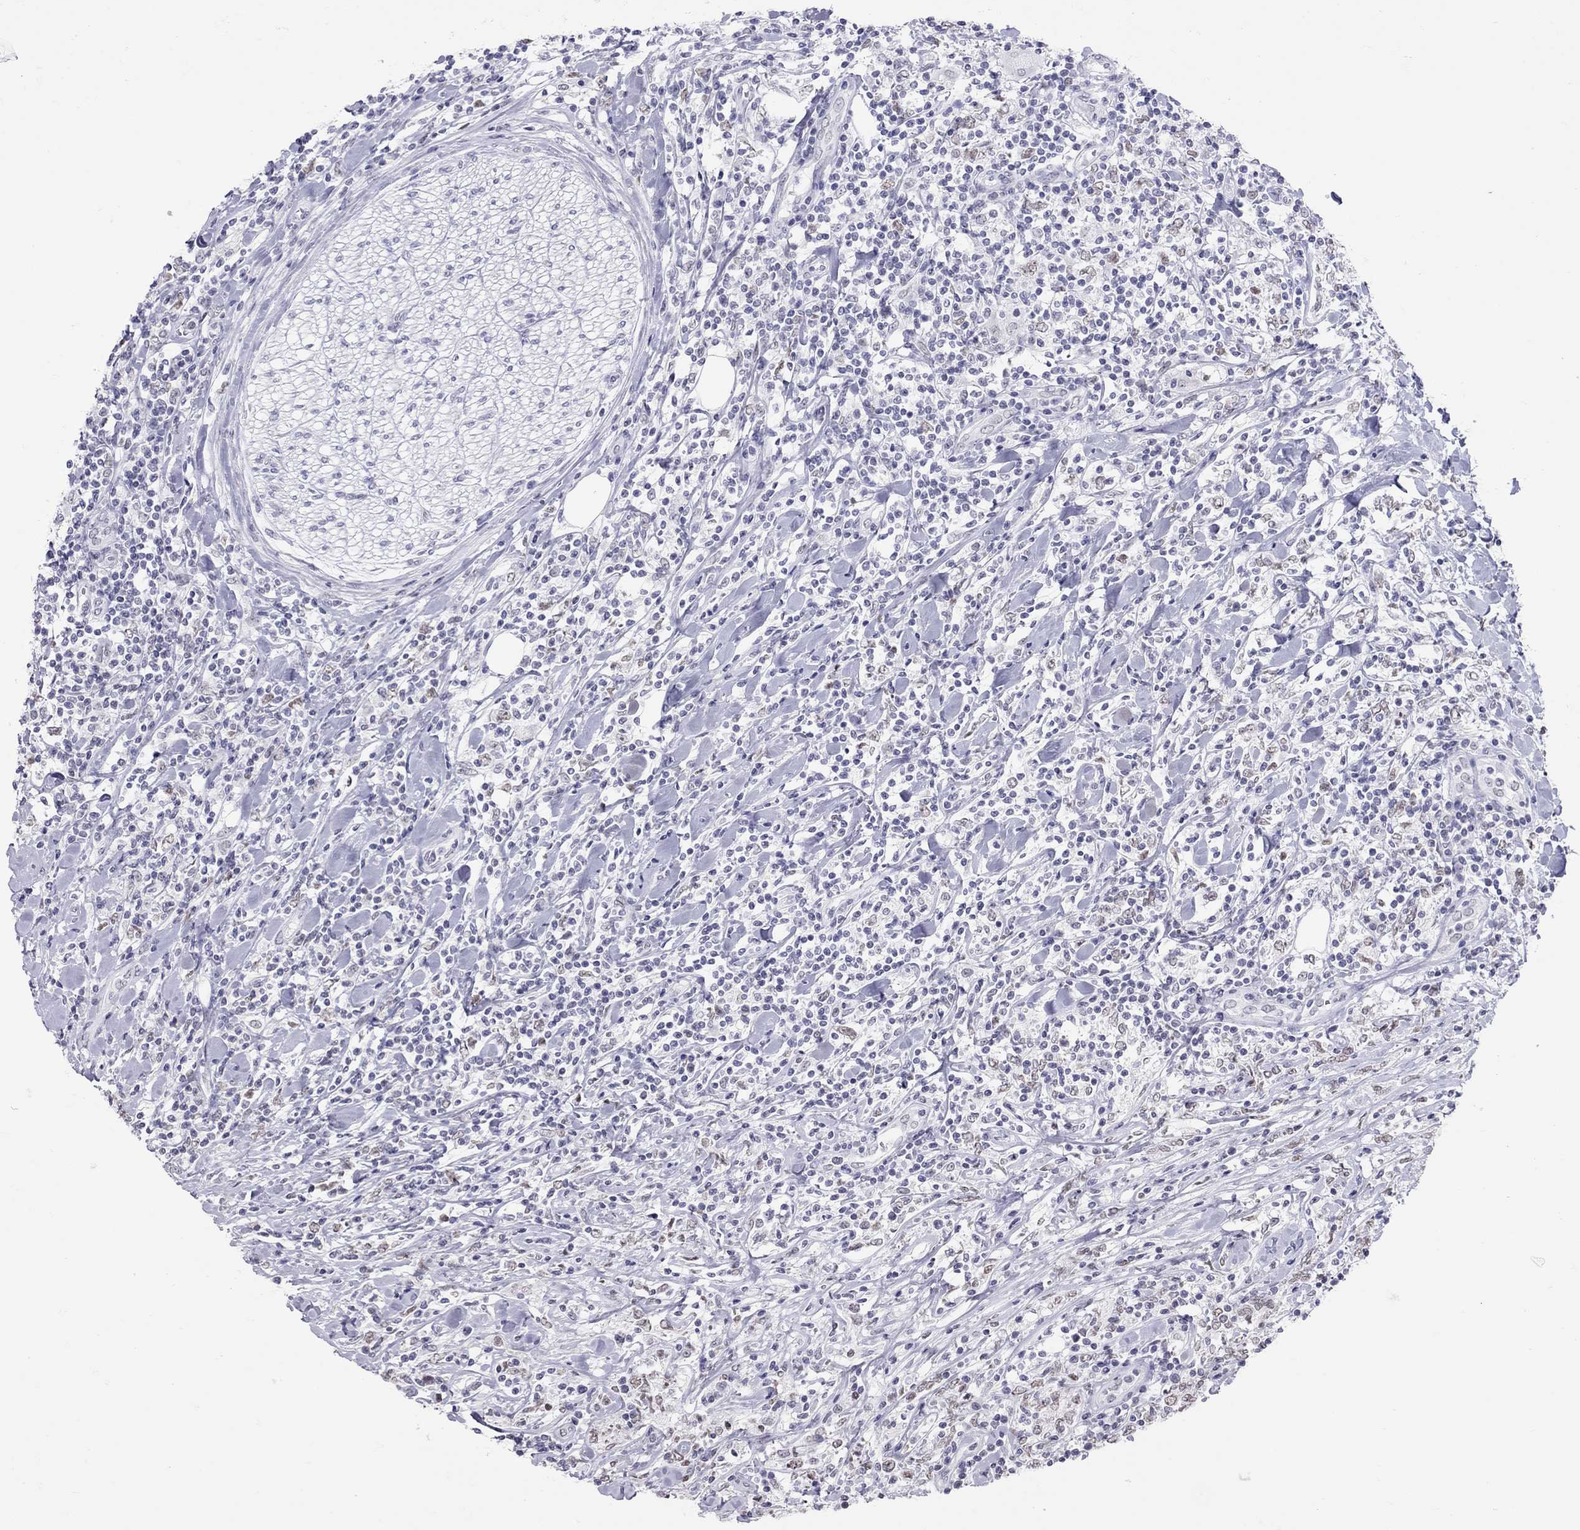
{"staining": {"intensity": "negative", "quantity": "none", "location": "none"}, "tissue": "lymphoma", "cell_type": "Tumor cells", "image_type": "cancer", "snomed": [{"axis": "morphology", "description": "Malignant lymphoma, non-Hodgkin's type, High grade"}, {"axis": "topography", "description": "Lymph node"}], "caption": "Image shows no protein staining in tumor cells of high-grade malignant lymphoma, non-Hodgkin's type tissue.", "gene": "JHY", "patient": {"sex": "female", "age": 84}}